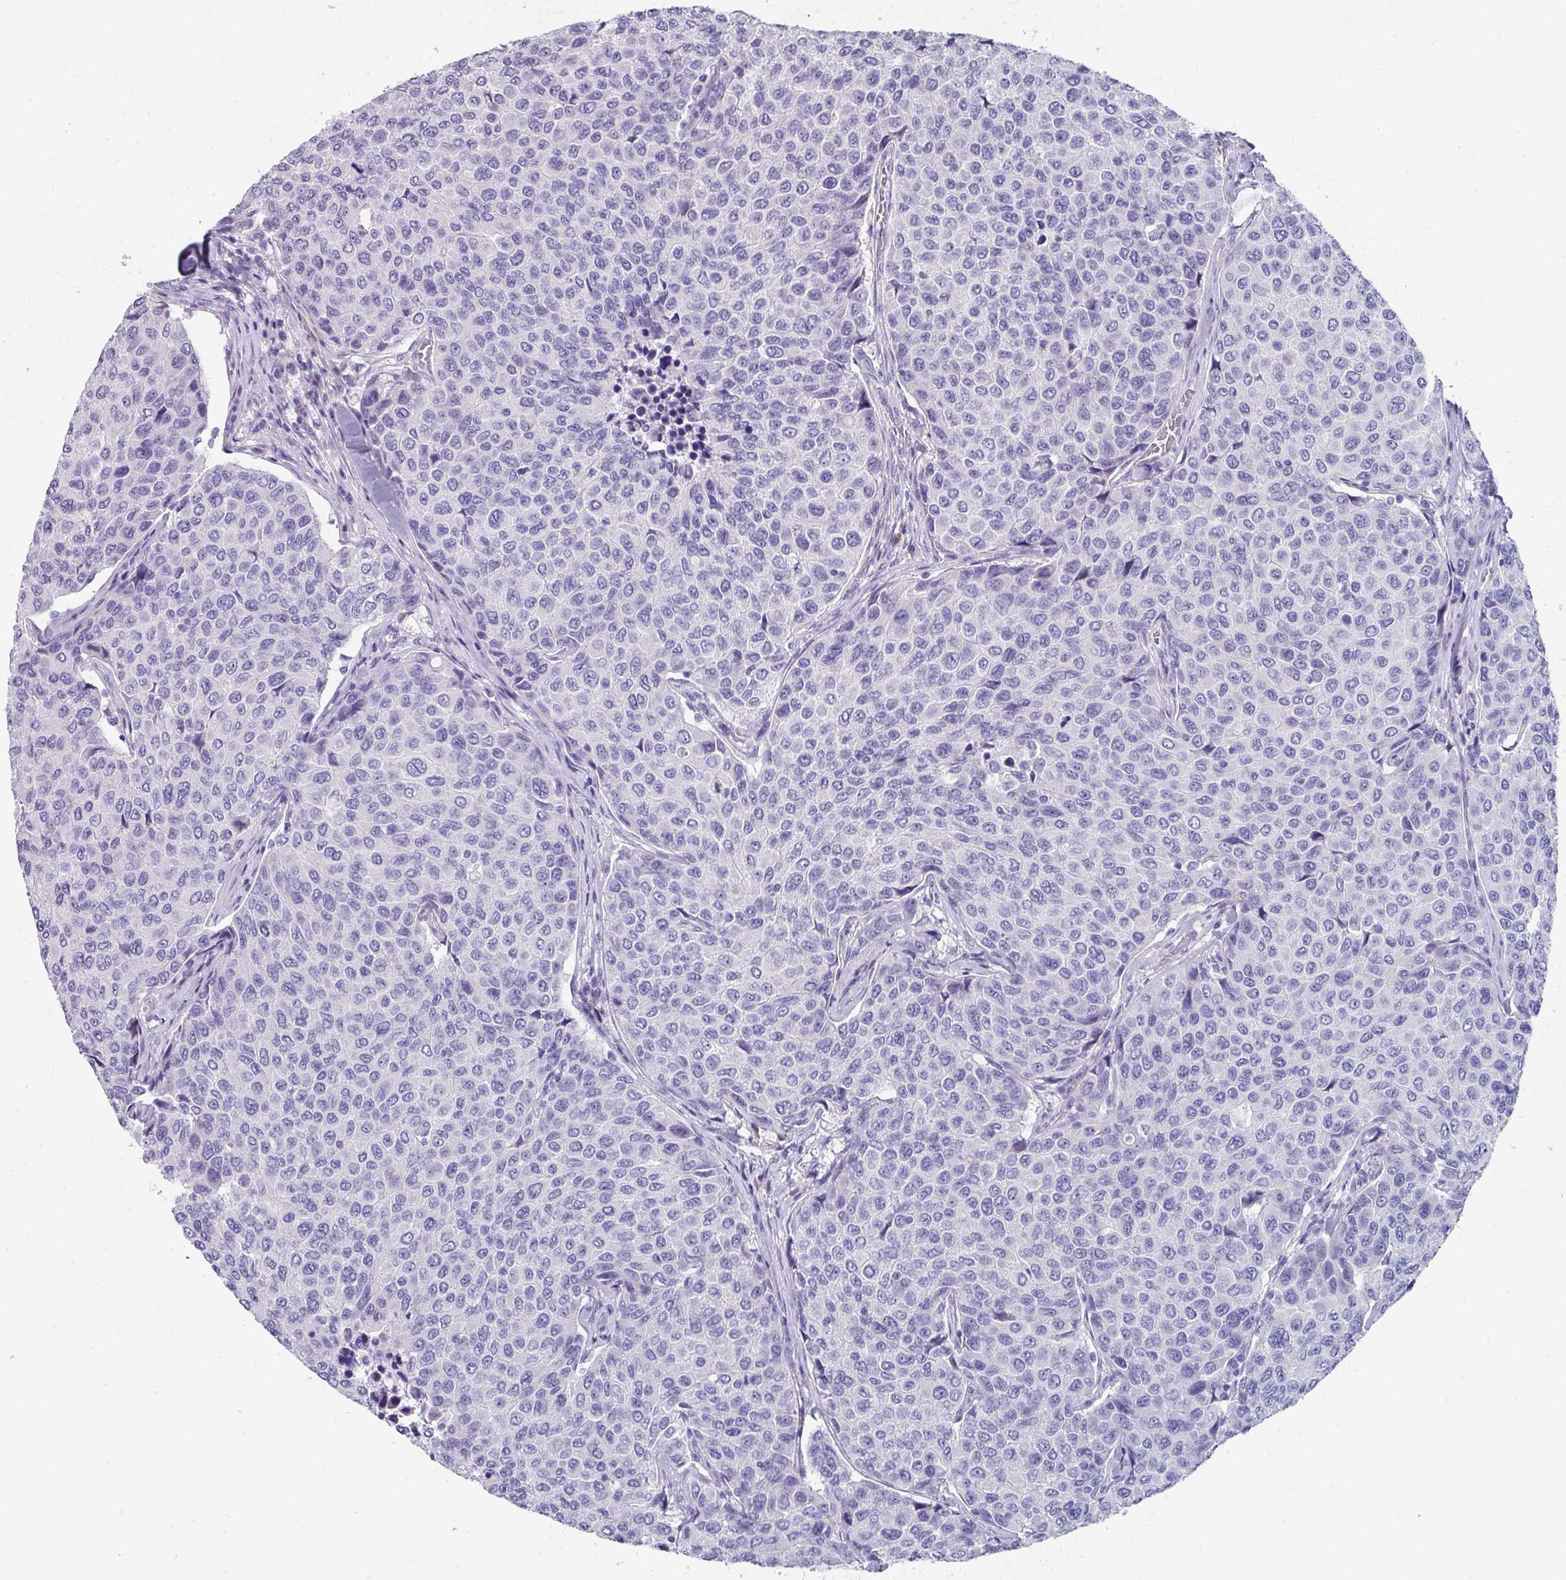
{"staining": {"intensity": "negative", "quantity": "none", "location": "none"}, "tissue": "breast cancer", "cell_type": "Tumor cells", "image_type": "cancer", "snomed": [{"axis": "morphology", "description": "Duct carcinoma"}, {"axis": "topography", "description": "Breast"}], "caption": "A high-resolution micrograph shows immunohistochemistry (IHC) staining of invasive ductal carcinoma (breast), which demonstrates no significant positivity in tumor cells.", "gene": "PEX10", "patient": {"sex": "female", "age": 55}}